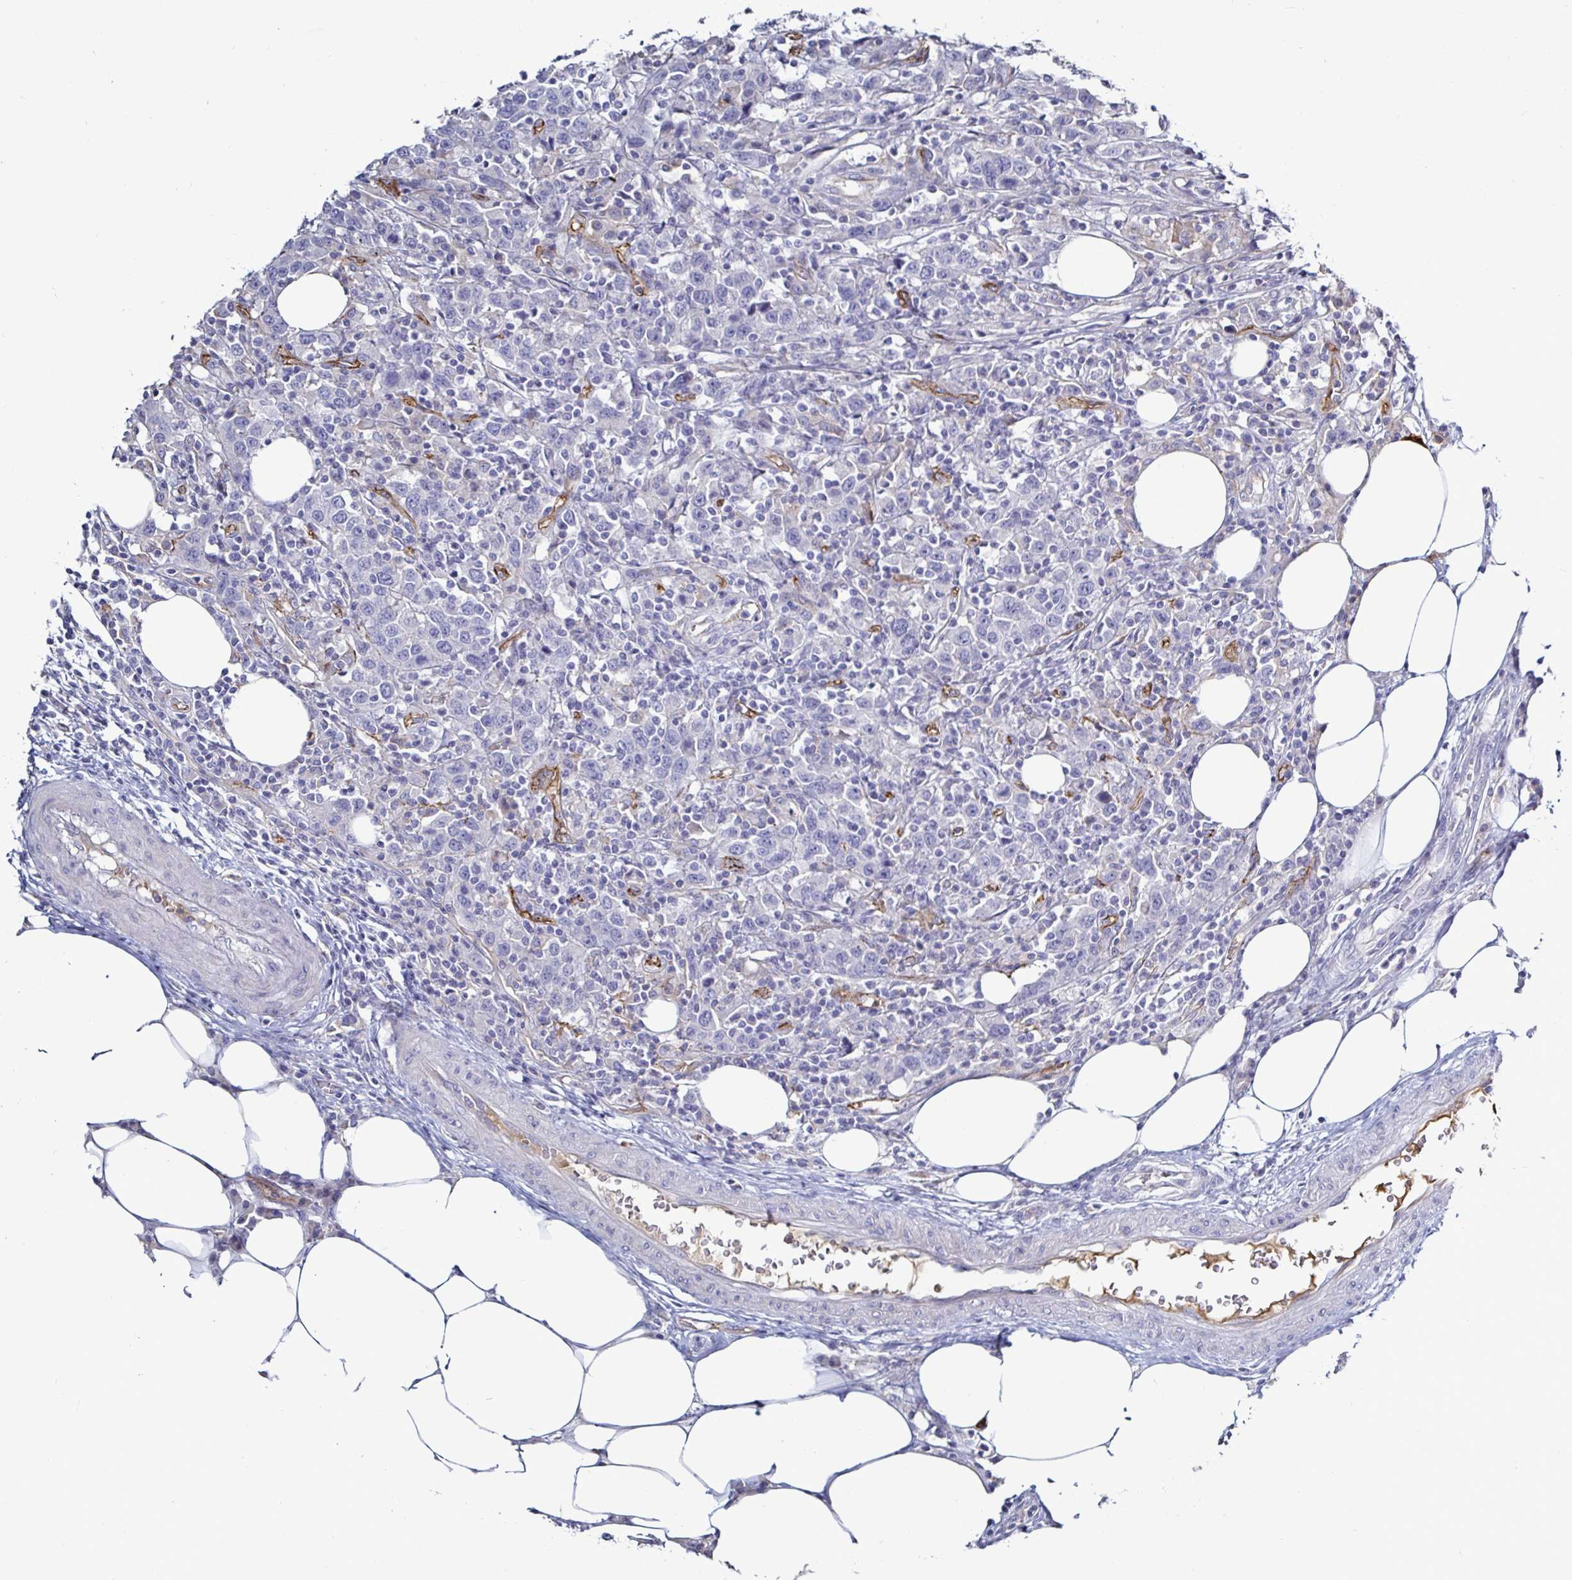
{"staining": {"intensity": "negative", "quantity": "none", "location": "none"}, "tissue": "urothelial cancer", "cell_type": "Tumor cells", "image_type": "cancer", "snomed": [{"axis": "morphology", "description": "Urothelial carcinoma, High grade"}, {"axis": "topography", "description": "Urinary bladder"}], "caption": "The image displays no staining of tumor cells in urothelial cancer.", "gene": "ACSBG2", "patient": {"sex": "male", "age": 61}}